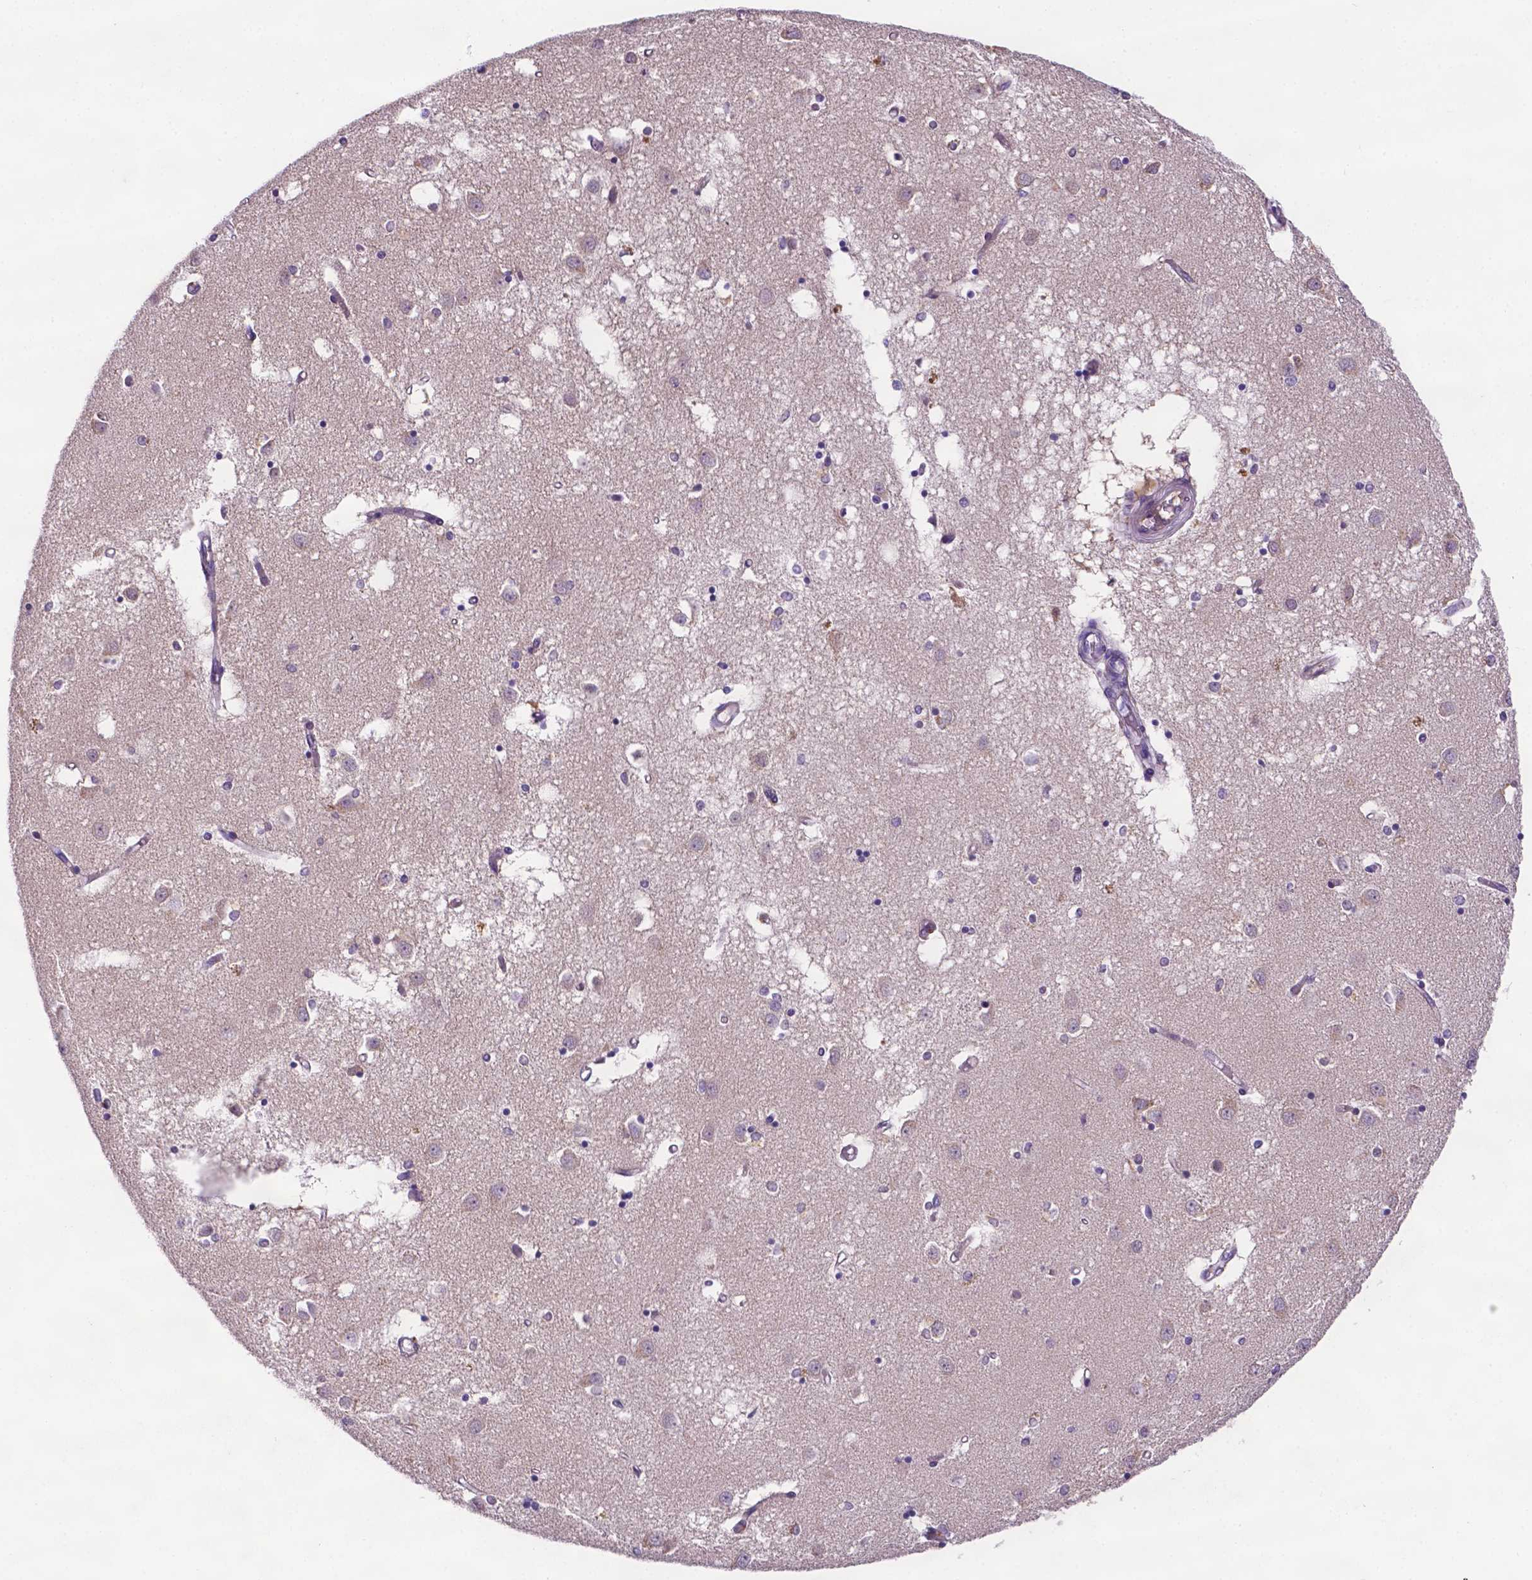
{"staining": {"intensity": "negative", "quantity": "none", "location": "none"}, "tissue": "caudate", "cell_type": "Glial cells", "image_type": "normal", "snomed": [{"axis": "morphology", "description": "Normal tissue, NOS"}, {"axis": "topography", "description": "Lateral ventricle wall"}], "caption": "IHC image of benign caudate: human caudate stained with DAB (3,3'-diaminobenzidine) shows no significant protein staining in glial cells.", "gene": "TM4SF20", "patient": {"sex": "male", "age": 54}}